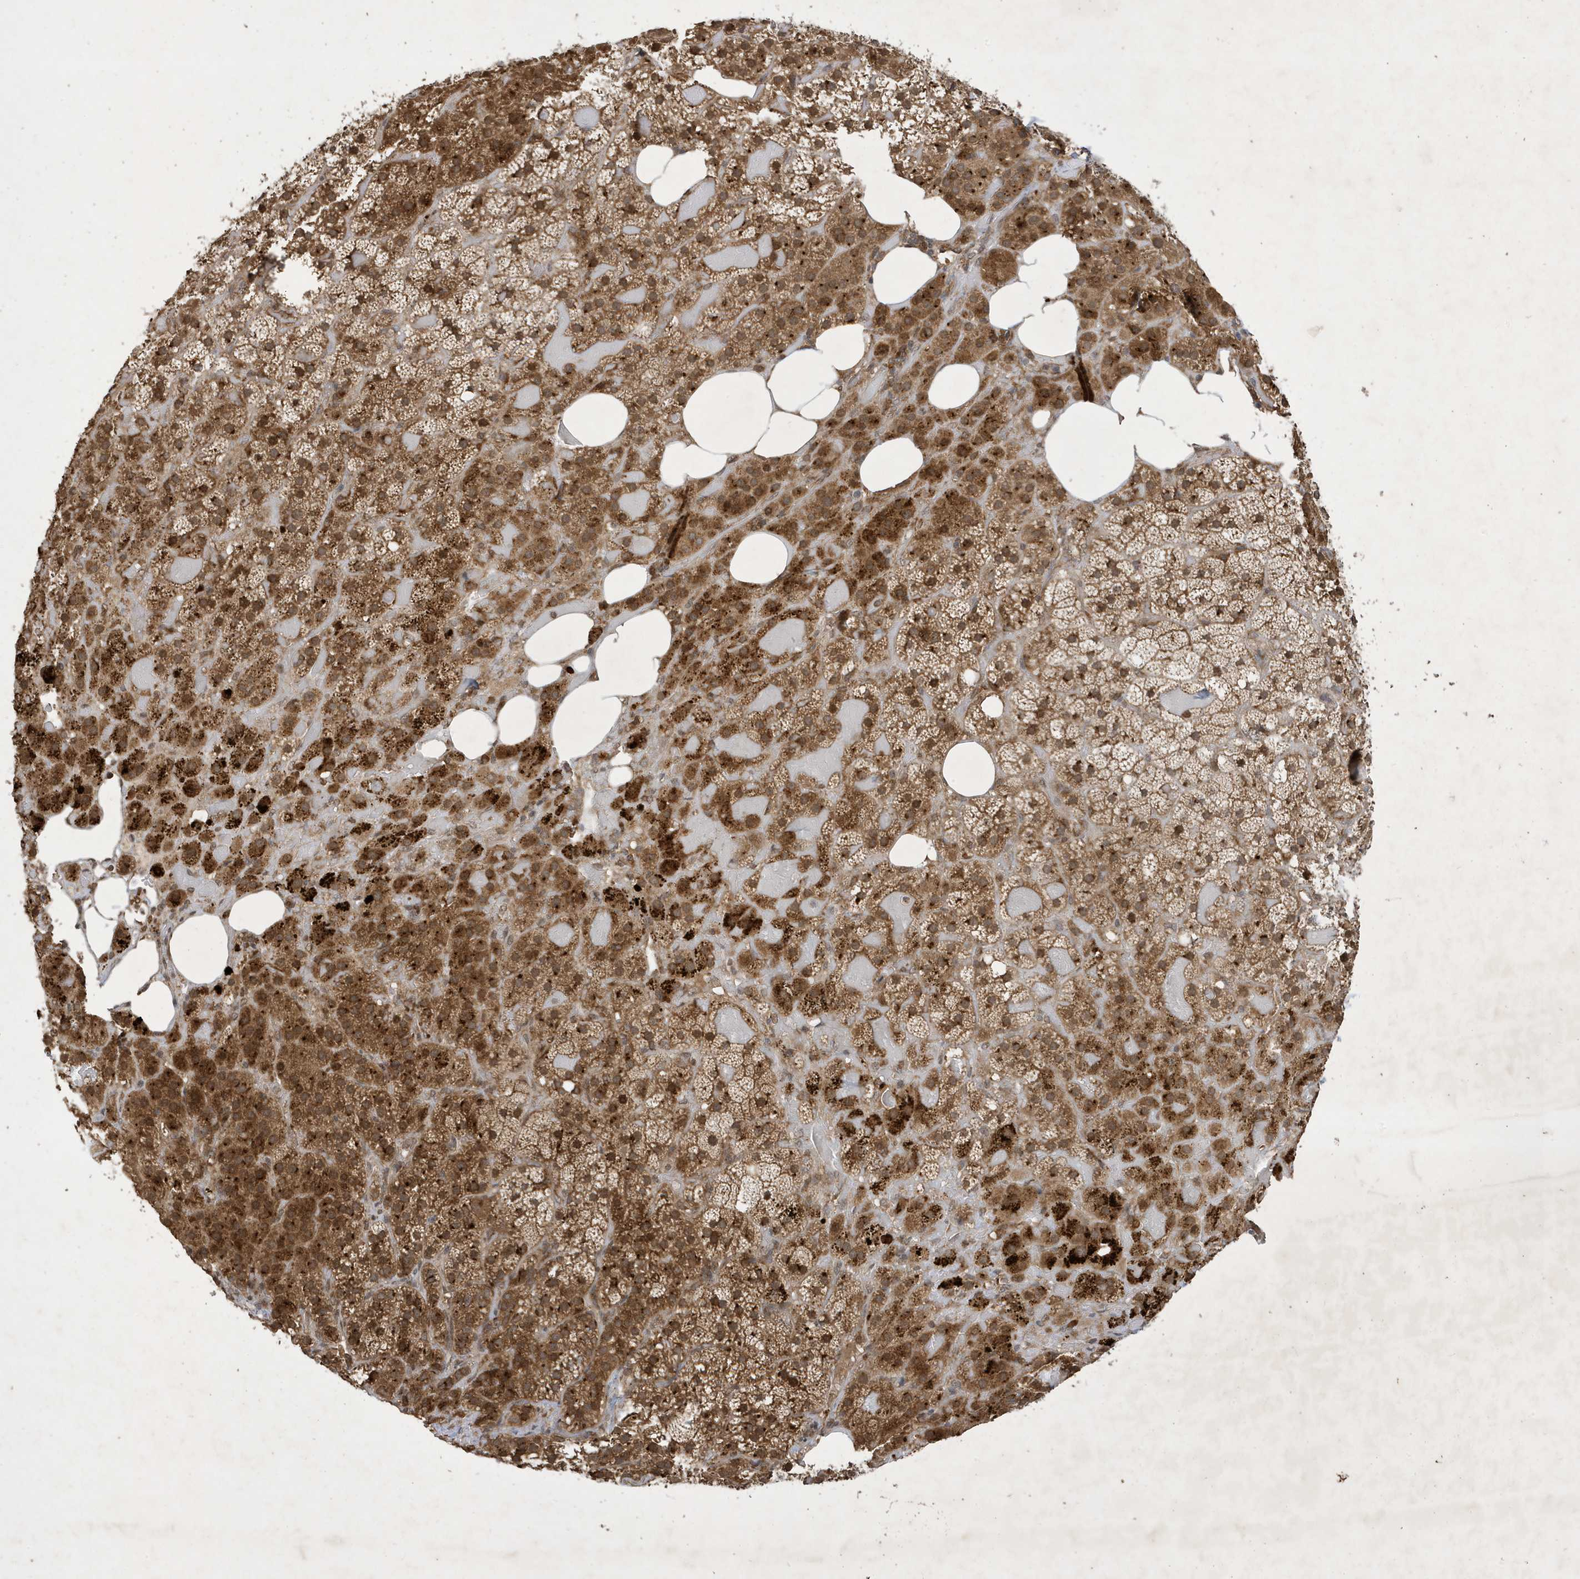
{"staining": {"intensity": "moderate", "quantity": ">75%", "location": "cytoplasmic/membranous,nuclear"}, "tissue": "adrenal gland", "cell_type": "Glandular cells", "image_type": "normal", "snomed": [{"axis": "morphology", "description": "Normal tissue, NOS"}, {"axis": "topography", "description": "Adrenal gland"}], "caption": "Immunohistochemical staining of benign human adrenal gland exhibits >75% levels of moderate cytoplasmic/membranous,nuclear protein staining in about >75% of glandular cells.", "gene": "STX10", "patient": {"sex": "female", "age": 59}}